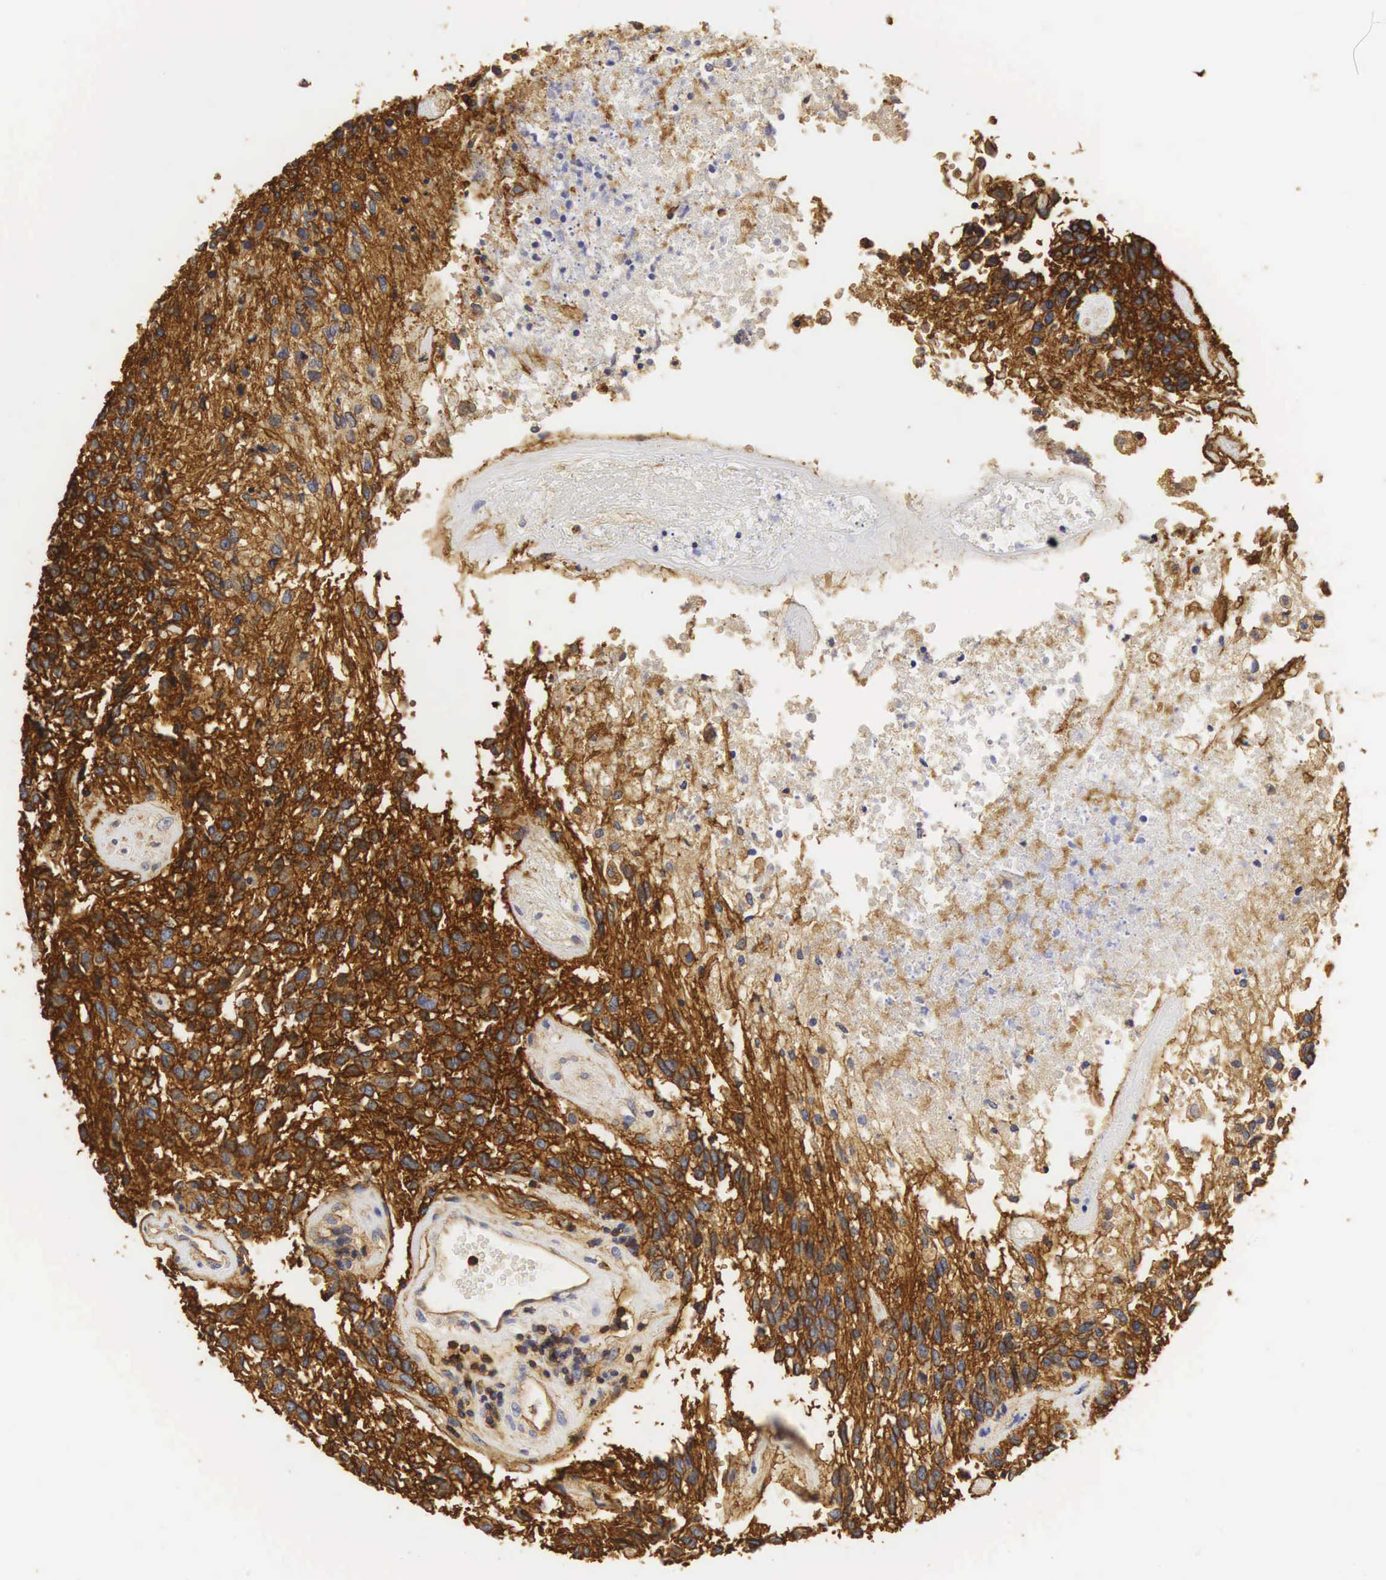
{"staining": {"intensity": "strong", "quantity": ">75%", "location": "cytoplasmic/membranous"}, "tissue": "glioma", "cell_type": "Tumor cells", "image_type": "cancer", "snomed": [{"axis": "morphology", "description": "Glioma, malignant, High grade"}, {"axis": "topography", "description": "Brain"}], "caption": "Strong cytoplasmic/membranous positivity for a protein is appreciated in about >75% of tumor cells of glioma using immunohistochemistry (IHC).", "gene": "CD99", "patient": {"sex": "male", "age": 77}}